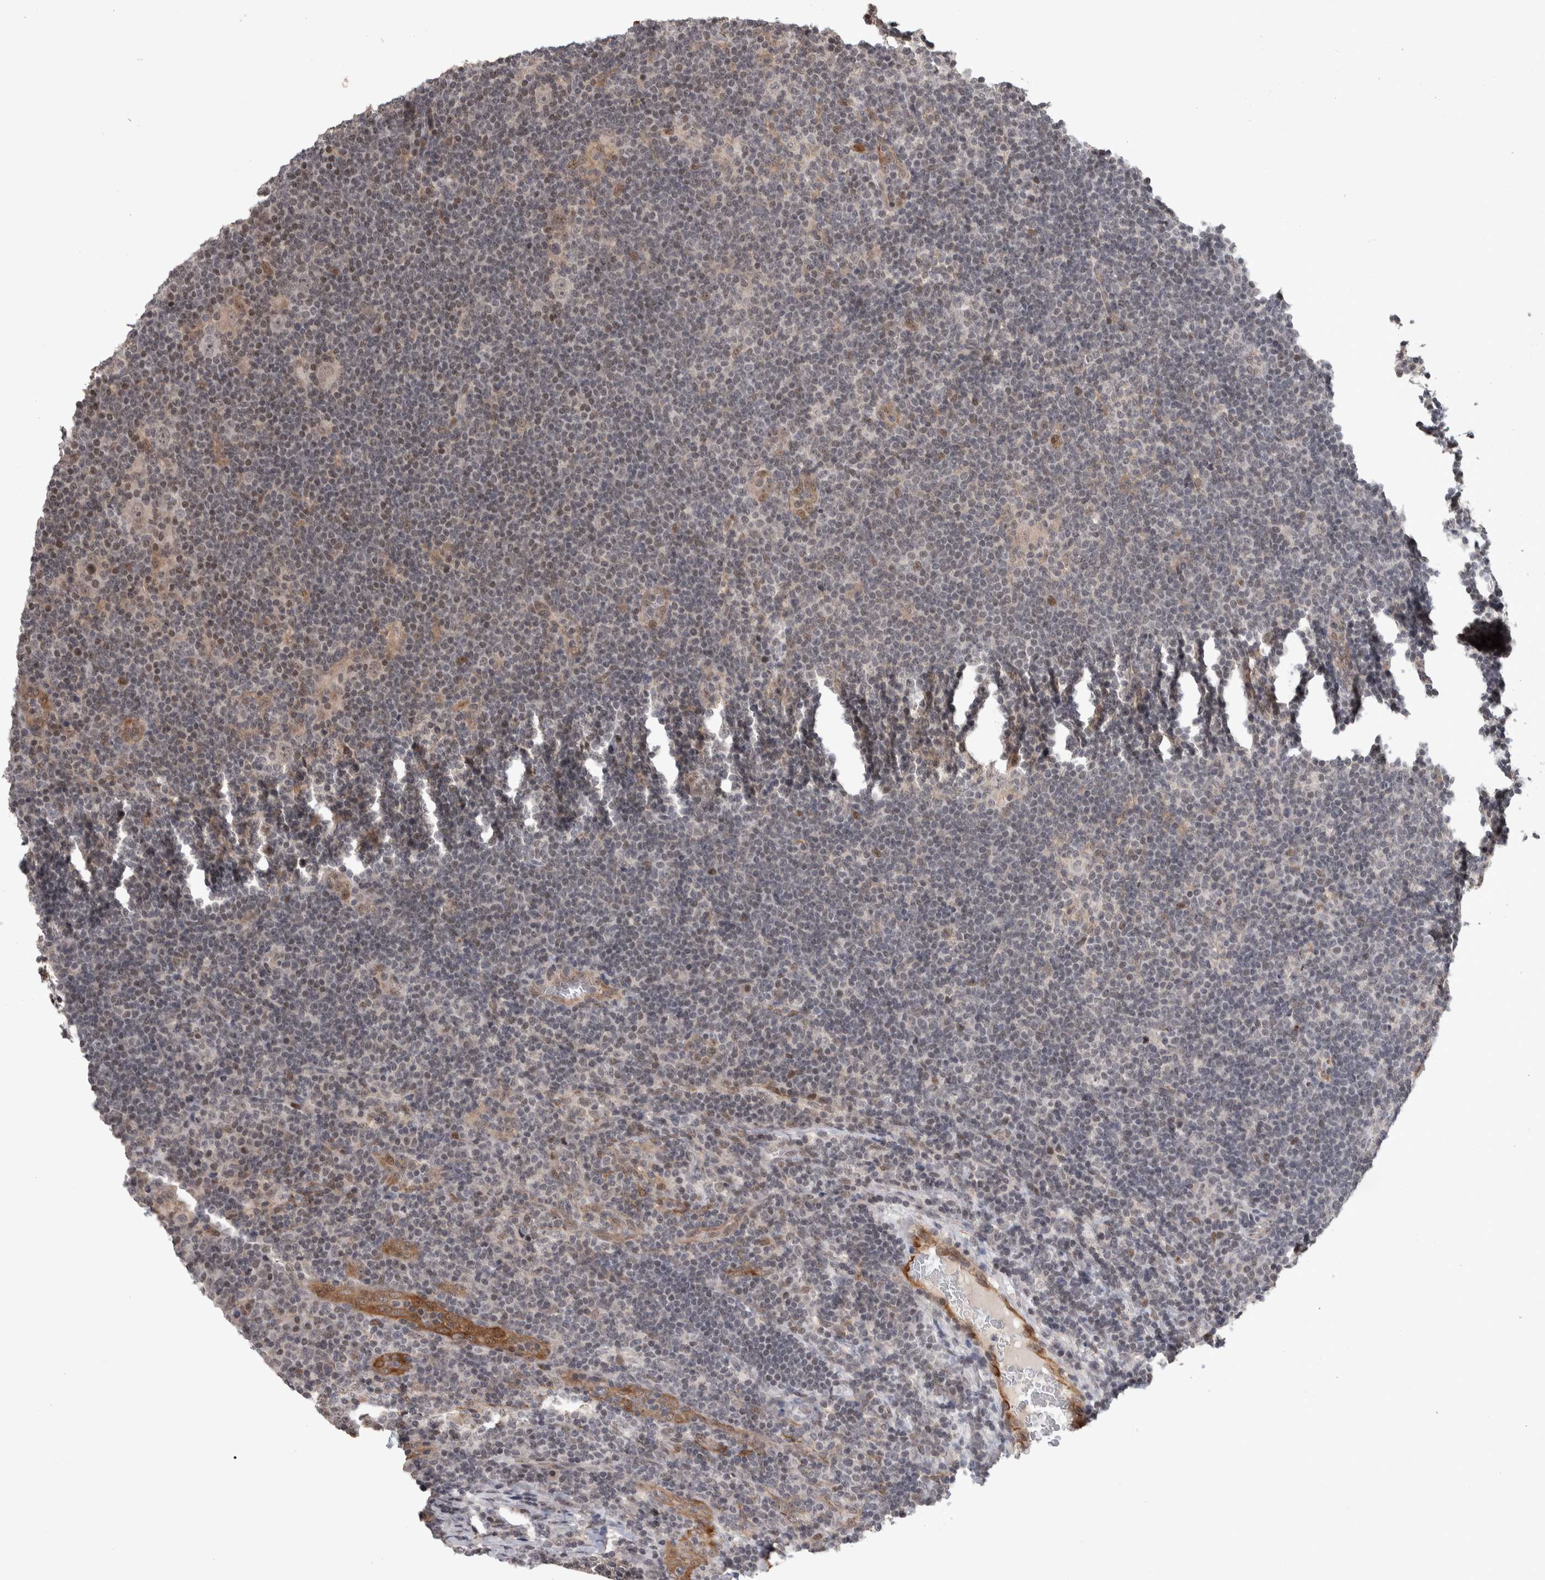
{"staining": {"intensity": "weak", "quantity": "<25%", "location": "nuclear"}, "tissue": "lymphoma", "cell_type": "Tumor cells", "image_type": "cancer", "snomed": [{"axis": "morphology", "description": "Hodgkin's disease, NOS"}, {"axis": "topography", "description": "Lymph node"}], "caption": "Immunohistochemical staining of lymphoma shows no significant staining in tumor cells.", "gene": "ZSCAN21", "patient": {"sex": "female", "age": 57}}